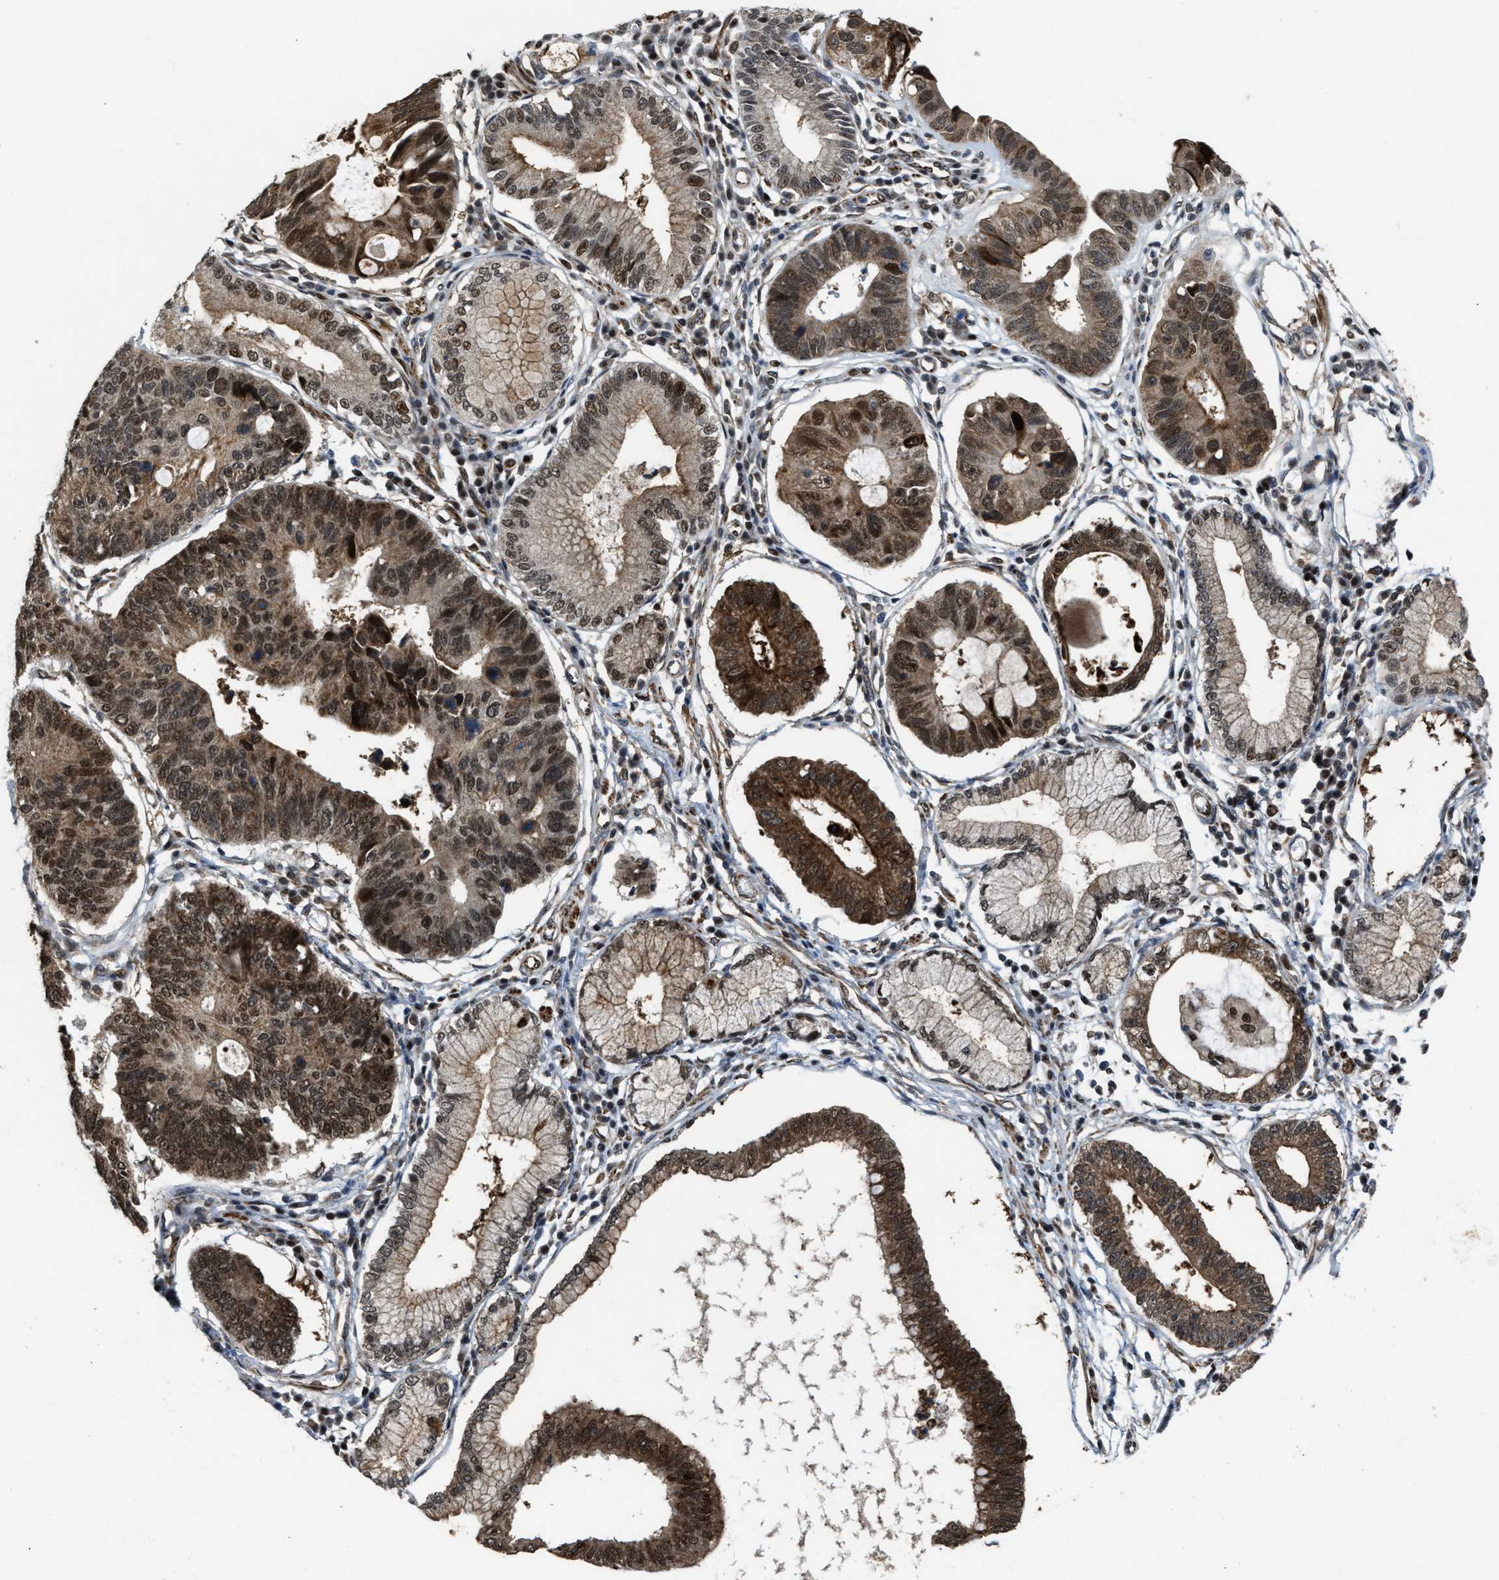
{"staining": {"intensity": "strong", "quantity": ">75%", "location": "cytoplasmic/membranous,nuclear"}, "tissue": "stomach cancer", "cell_type": "Tumor cells", "image_type": "cancer", "snomed": [{"axis": "morphology", "description": "Adenocarcinoma, NOS"}, {"axis": "topography", "description": "Stomach"}], "caption": "An image showing strong cytoplasmic/membranous and nuclear expression in about >75% of tumor cells in stomach cancer, as visualized by brown immunohistochemical staining.", "gene": "ZNF250", "patient": {"sex": "male", "age": 59}}